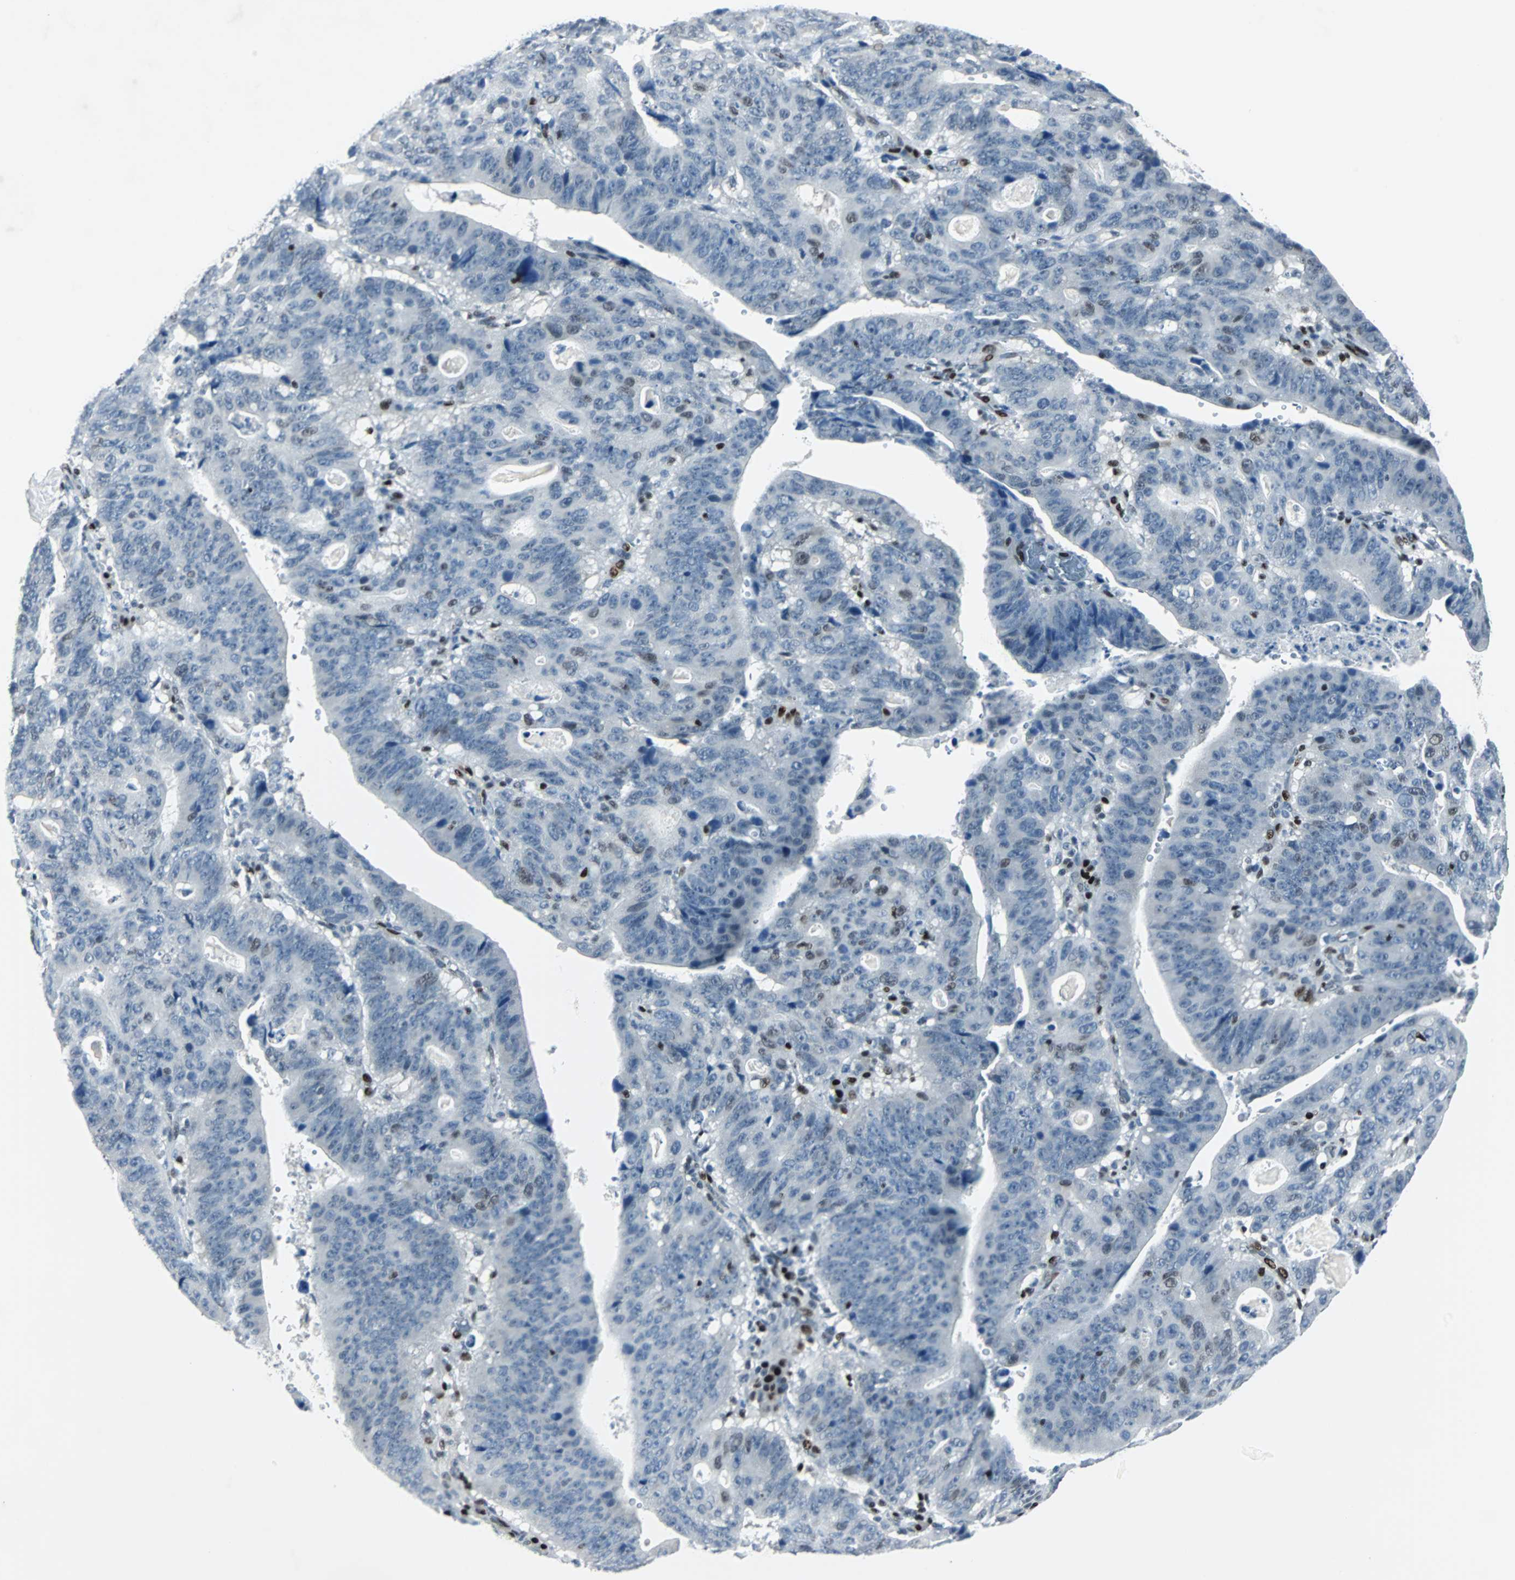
{"staining": {"intensity": "moderate", "quantity": "<25%", "location": "nuclear"}, "tissue": "stomach cancer", "cell_type": "Tumor cells", "image_type": "cancer", "snomed": [{"axis": "morphology", "description": "Adenocarcinoma, NOS"}, {"axis": "topography", "description": "Stomach"}], "caption": "The photomicrograph exhibits a brown stain indicating the presence of a protein in the nuclear of tumor cells in stomach cancer. (Stains: DAB in brown, nuclei in blue, Microscopy: brightfield microscopy at high magnification).", "gene": "MEF2D", "patient": {"sex": "male", "age": 59}}